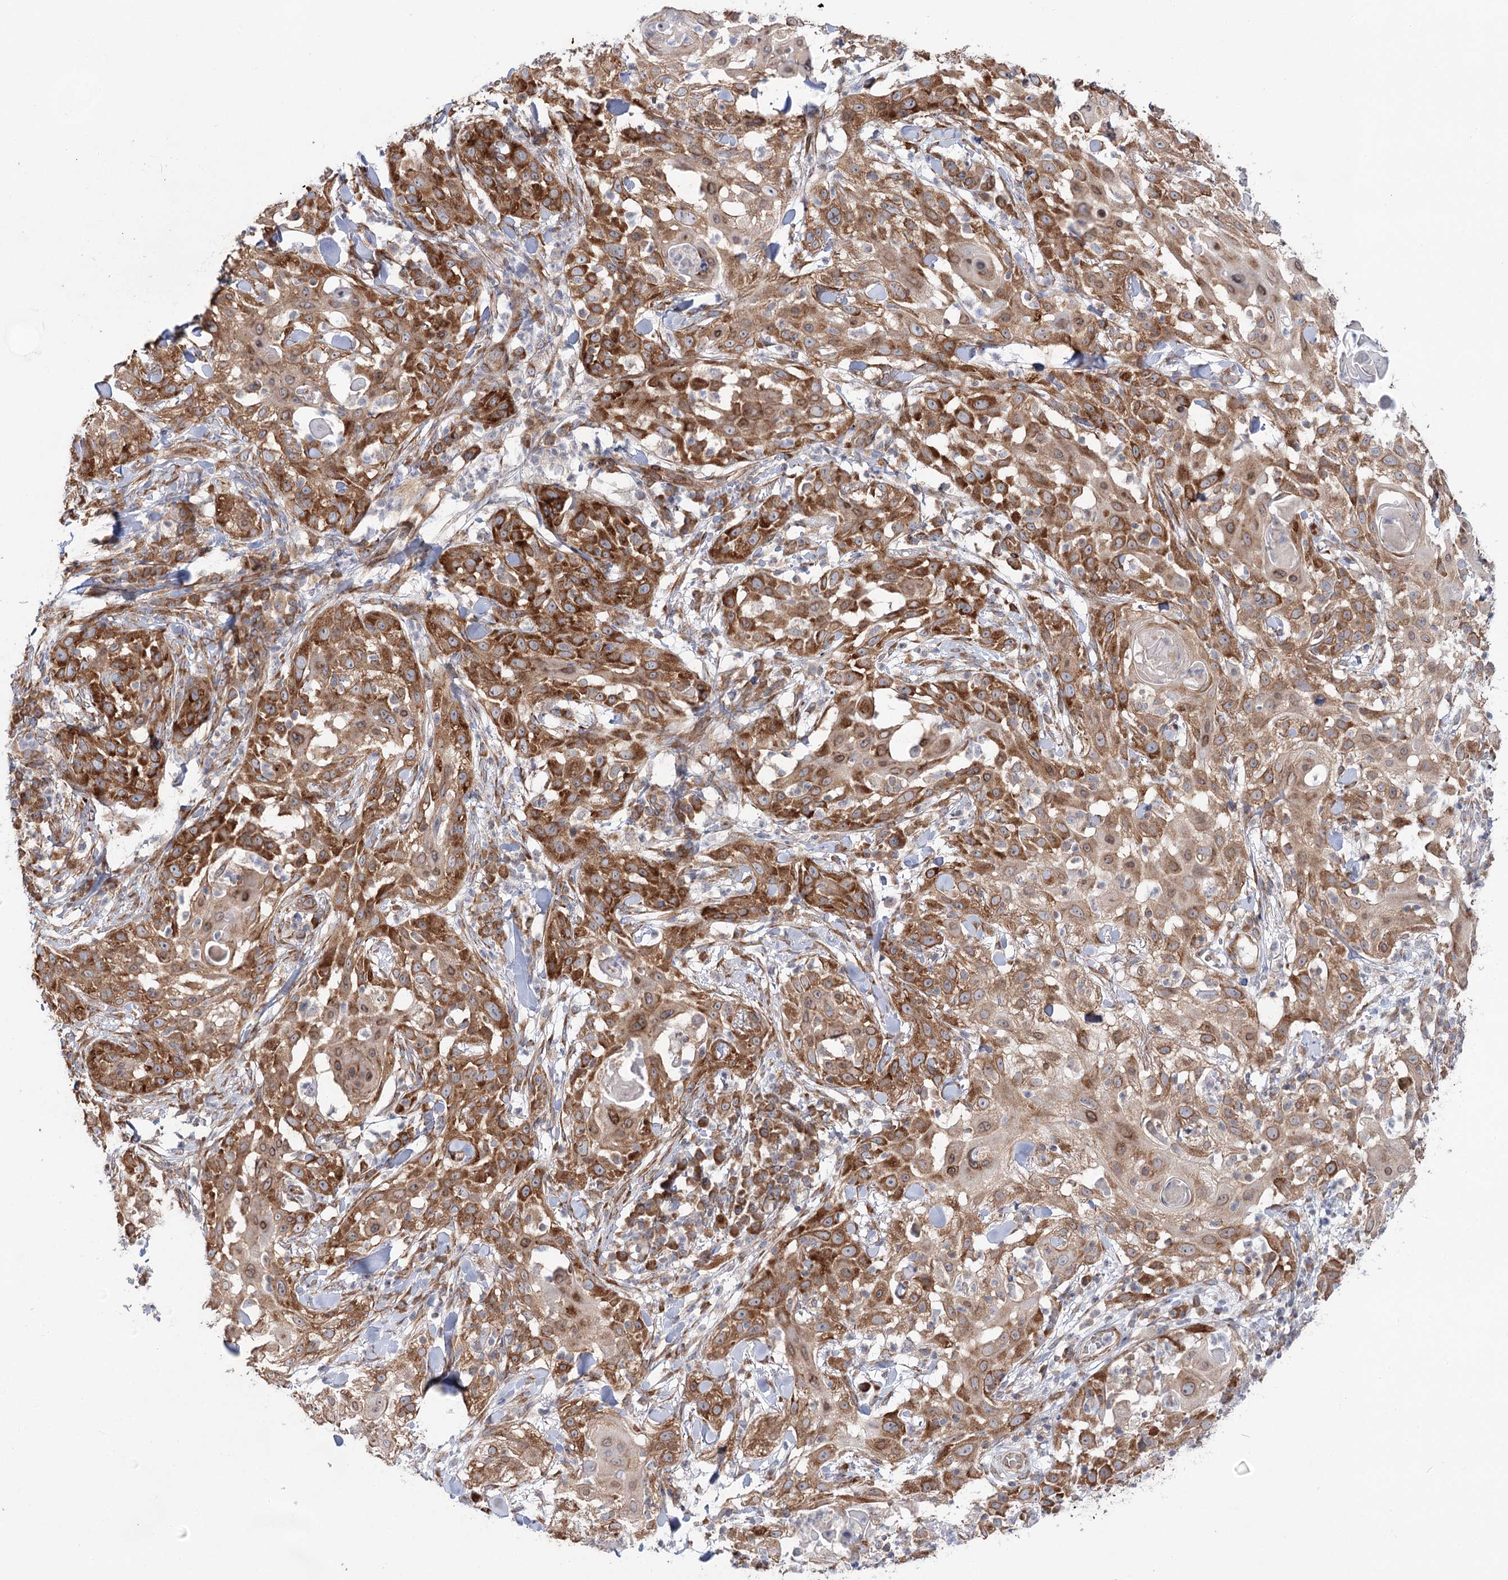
{"staining": {"intensity": "strong", "quantity": ">75%", "location": "cytoplasmic/membranous"}, "tissue": "skin cancer", "cell_type": "Tumor cells", "image_type": "cancer", "snomed": [{"axis": "morphology", "description": "Squamous cell carcinoma, NOS"}, {"axis": "topography", "description": "Skin"}], "caption": "Brown immunohistochemical staining in squamous cell carcinoma (skin) exhibits strong cytoplasmic/membranous positivity in about >75% of tumor cells.", "gene": "VWA2", "patient": {"sex": "female", "age": 44}}